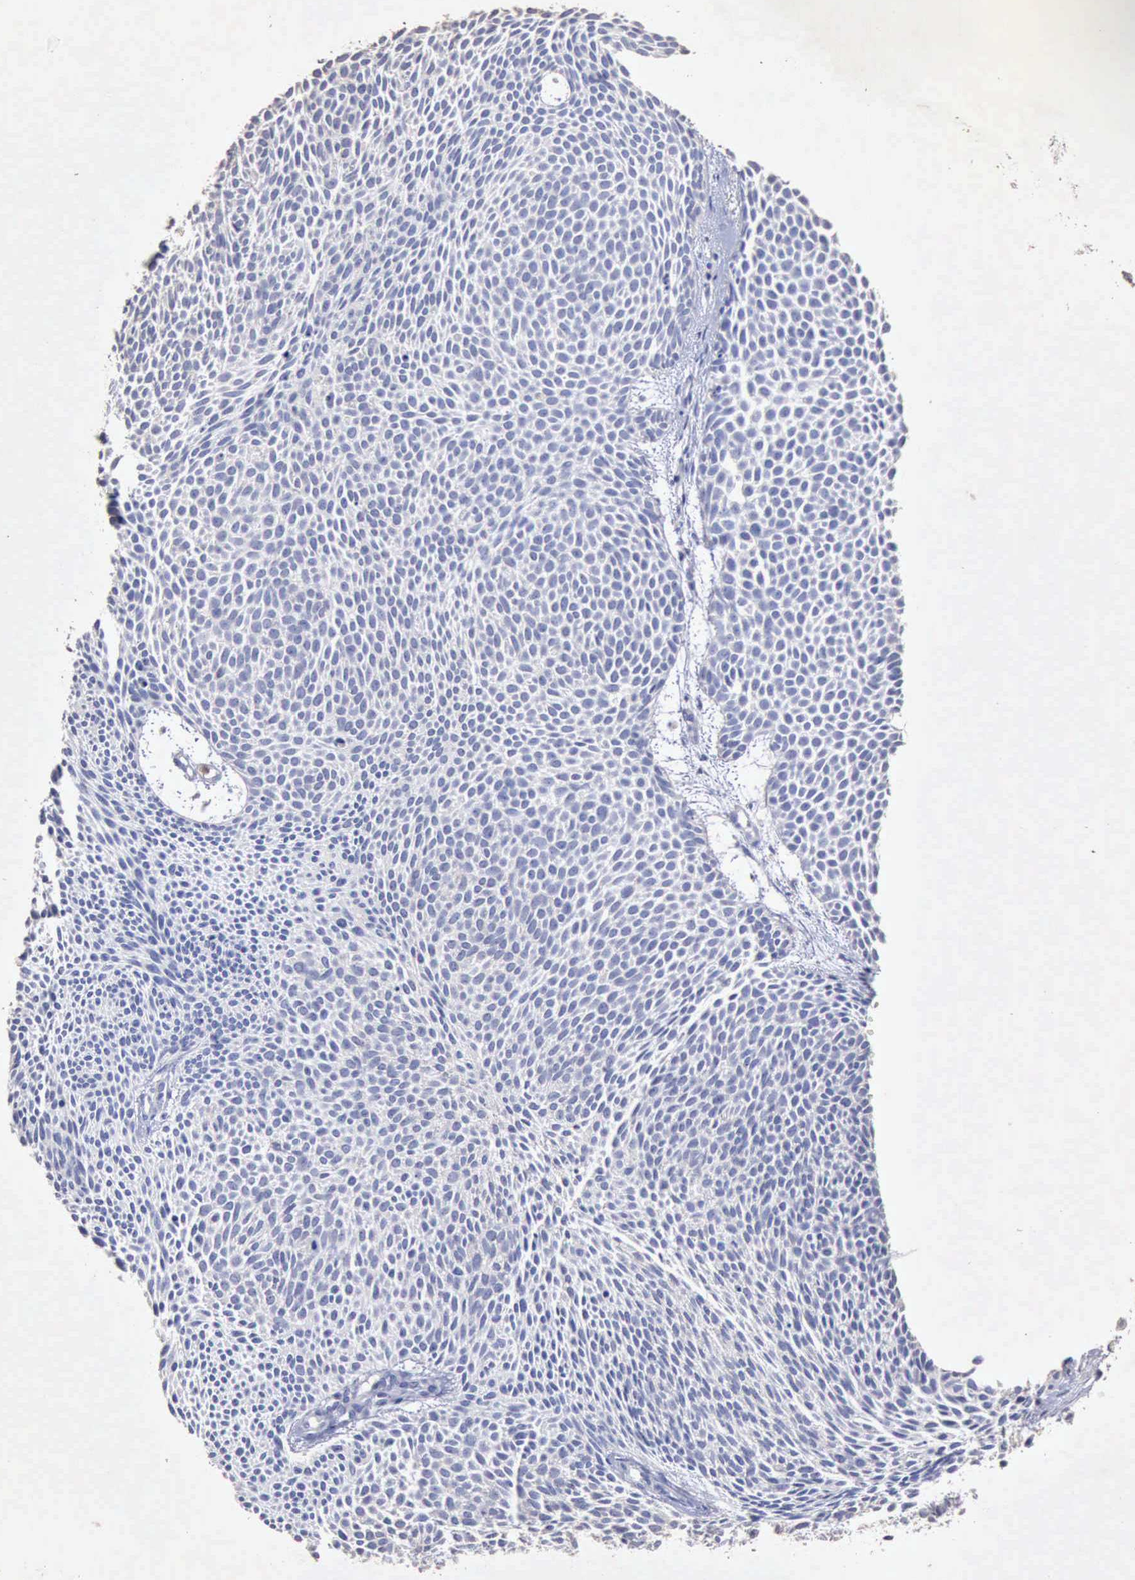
{"staining": {"intensity": "negative", "quantity": "none", "location": "none"}, "tissue": "skin cancer", "cell_type": "Tumor cells", "image_type": "cancer", "snomed": [{"axis": "morphology", "description": "Basal cell carcinoma"}, {"axis": "topography", "description": "Skin"}], "caption": "Tumor cells show no significant positivity in skin cancer (basal cell carcinoma).", "gene": "KRT6B", "patient": {"sex": "male", "age": 84}}